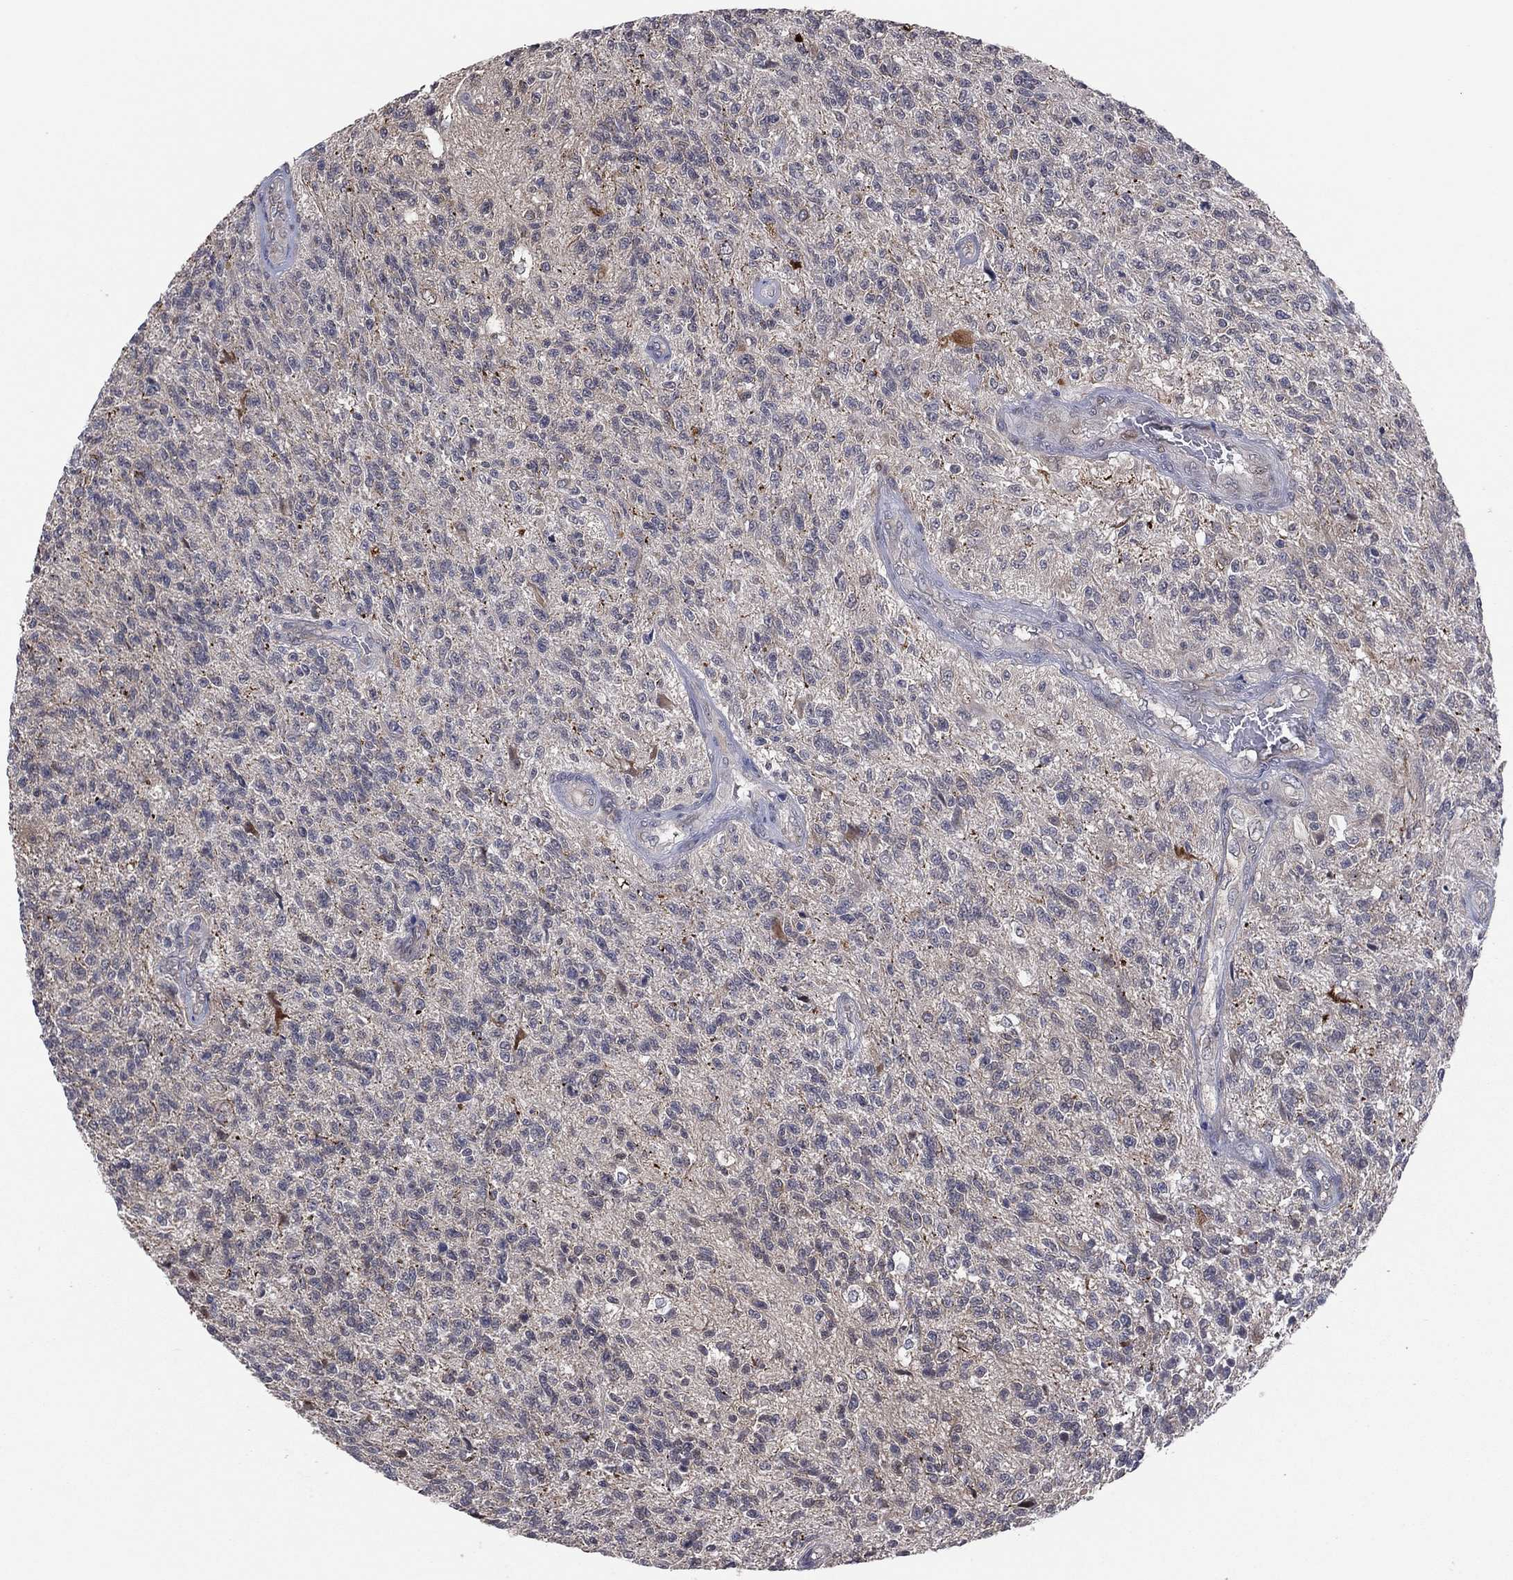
{"staining": {"intensity": "weak", "quantity": "<25%", "location": "cytoplasmic/membranous"}, "tissue": "glioma", "cell_type": "Tumor cells", "image_type": "cancer", "snomed": [{"axis": "morphology", "description": "Glioma, malignant, High grade"}, {"axis": "topography", "description": "Brain"}], "caption": "DAB immunohistochemical staining of malignant glioma (high-grade) exhibits no significant positivity in tumor cells.", "gene": "SNCG", "patient": {"sex": "male", "age": 56}}